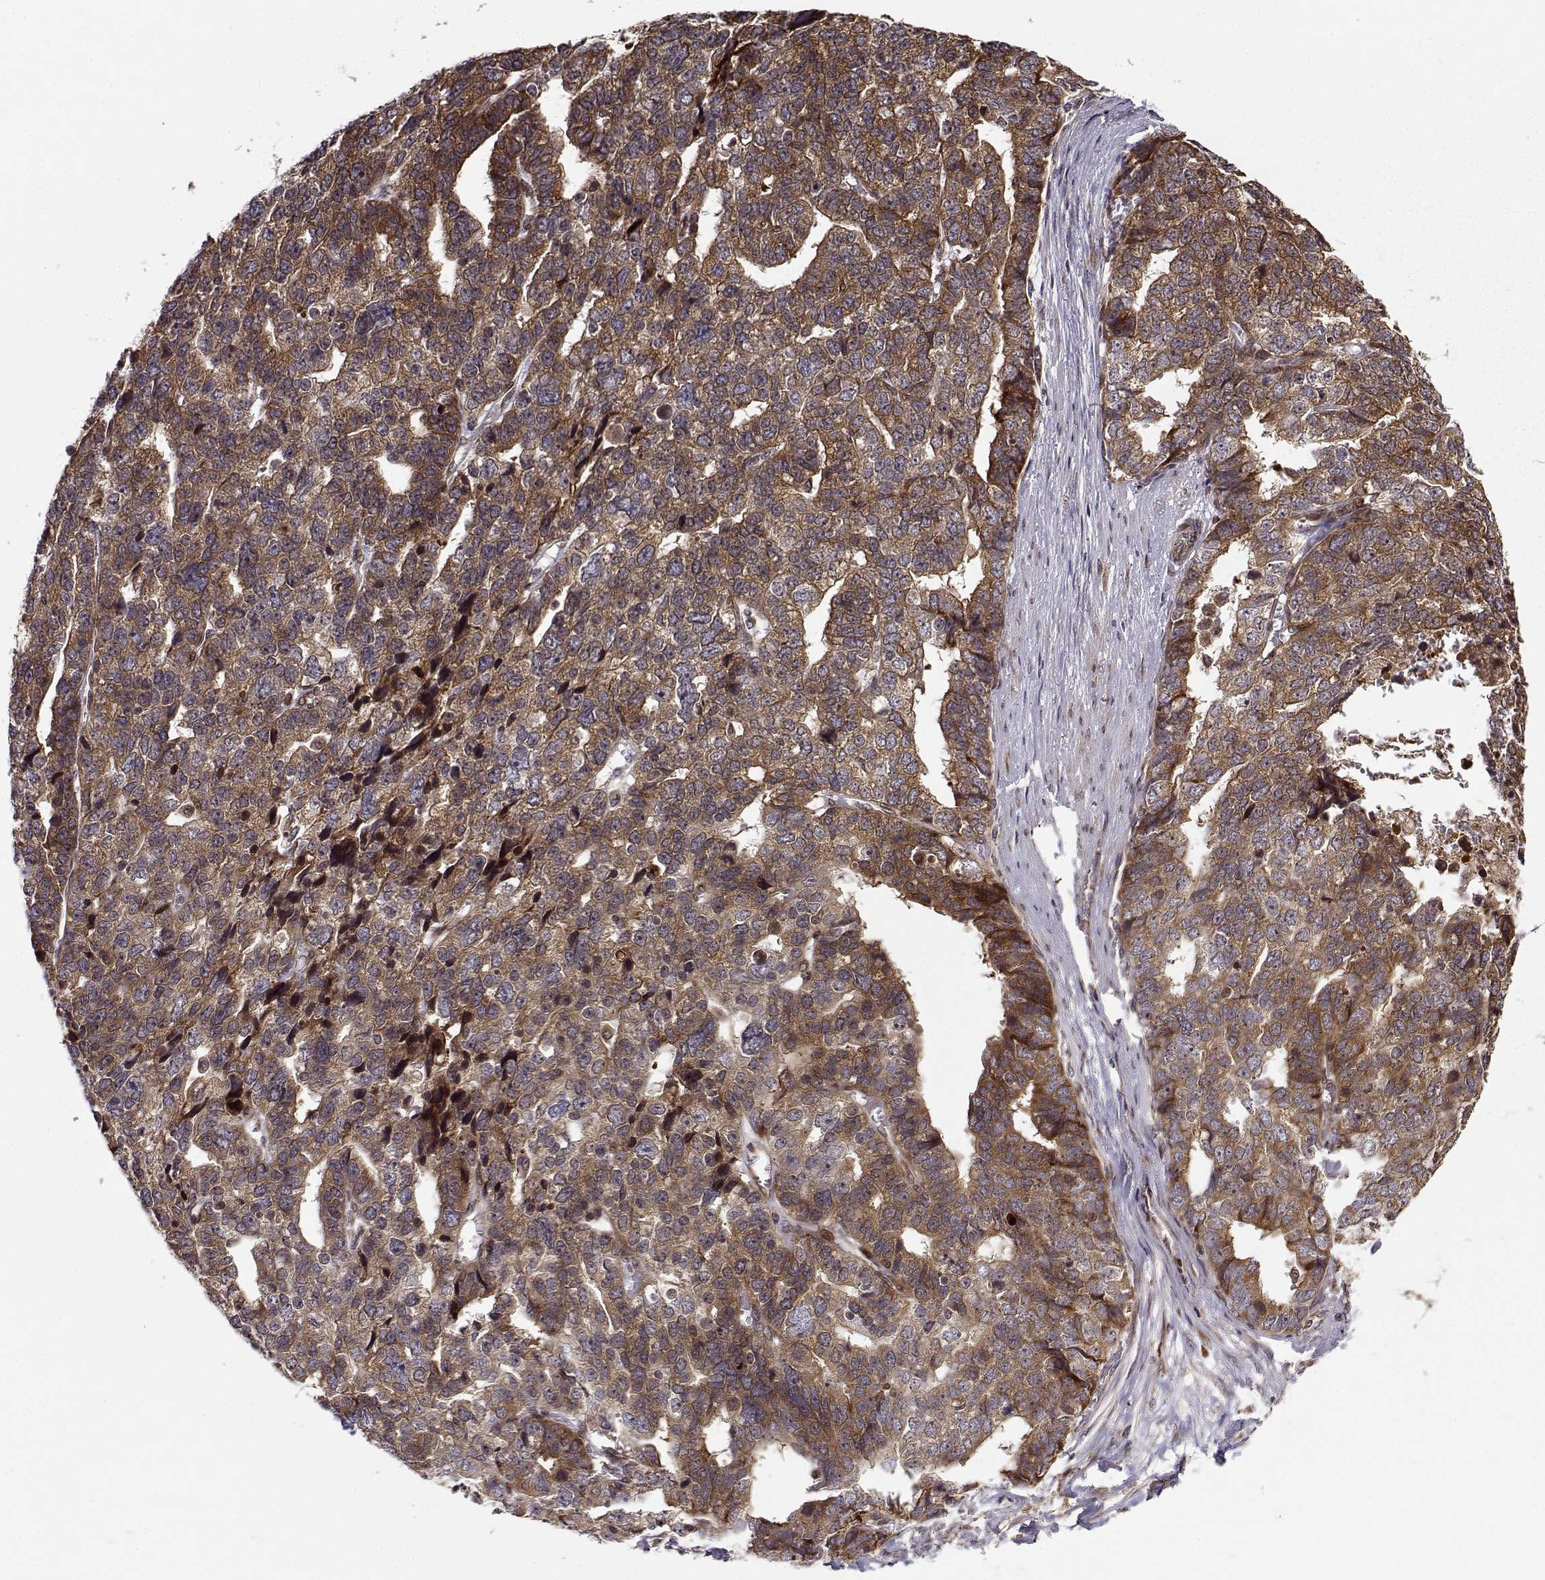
{"staining": {"intensity": "strong", "quantity": ">75%", "location": "cytoplasmic/membranous"}, "tissue": "stomach cancer", "cell_type": "Tumor cells", "image_type": "cancer", "snomed": [{"axis": "morphology", "description": "Adenocarcinoma, NOS"}, {"axis": "topography", "description": "Stomach"}], "caption": "There is high levels of strong cytoplasmic/membranous expression in tumor cells of stomach adenocarcinoma, as demonstrated by immunohistochemical staining (brown color).", "gene": "RPL31", "patient": {"sex": "male", "age": 69}}